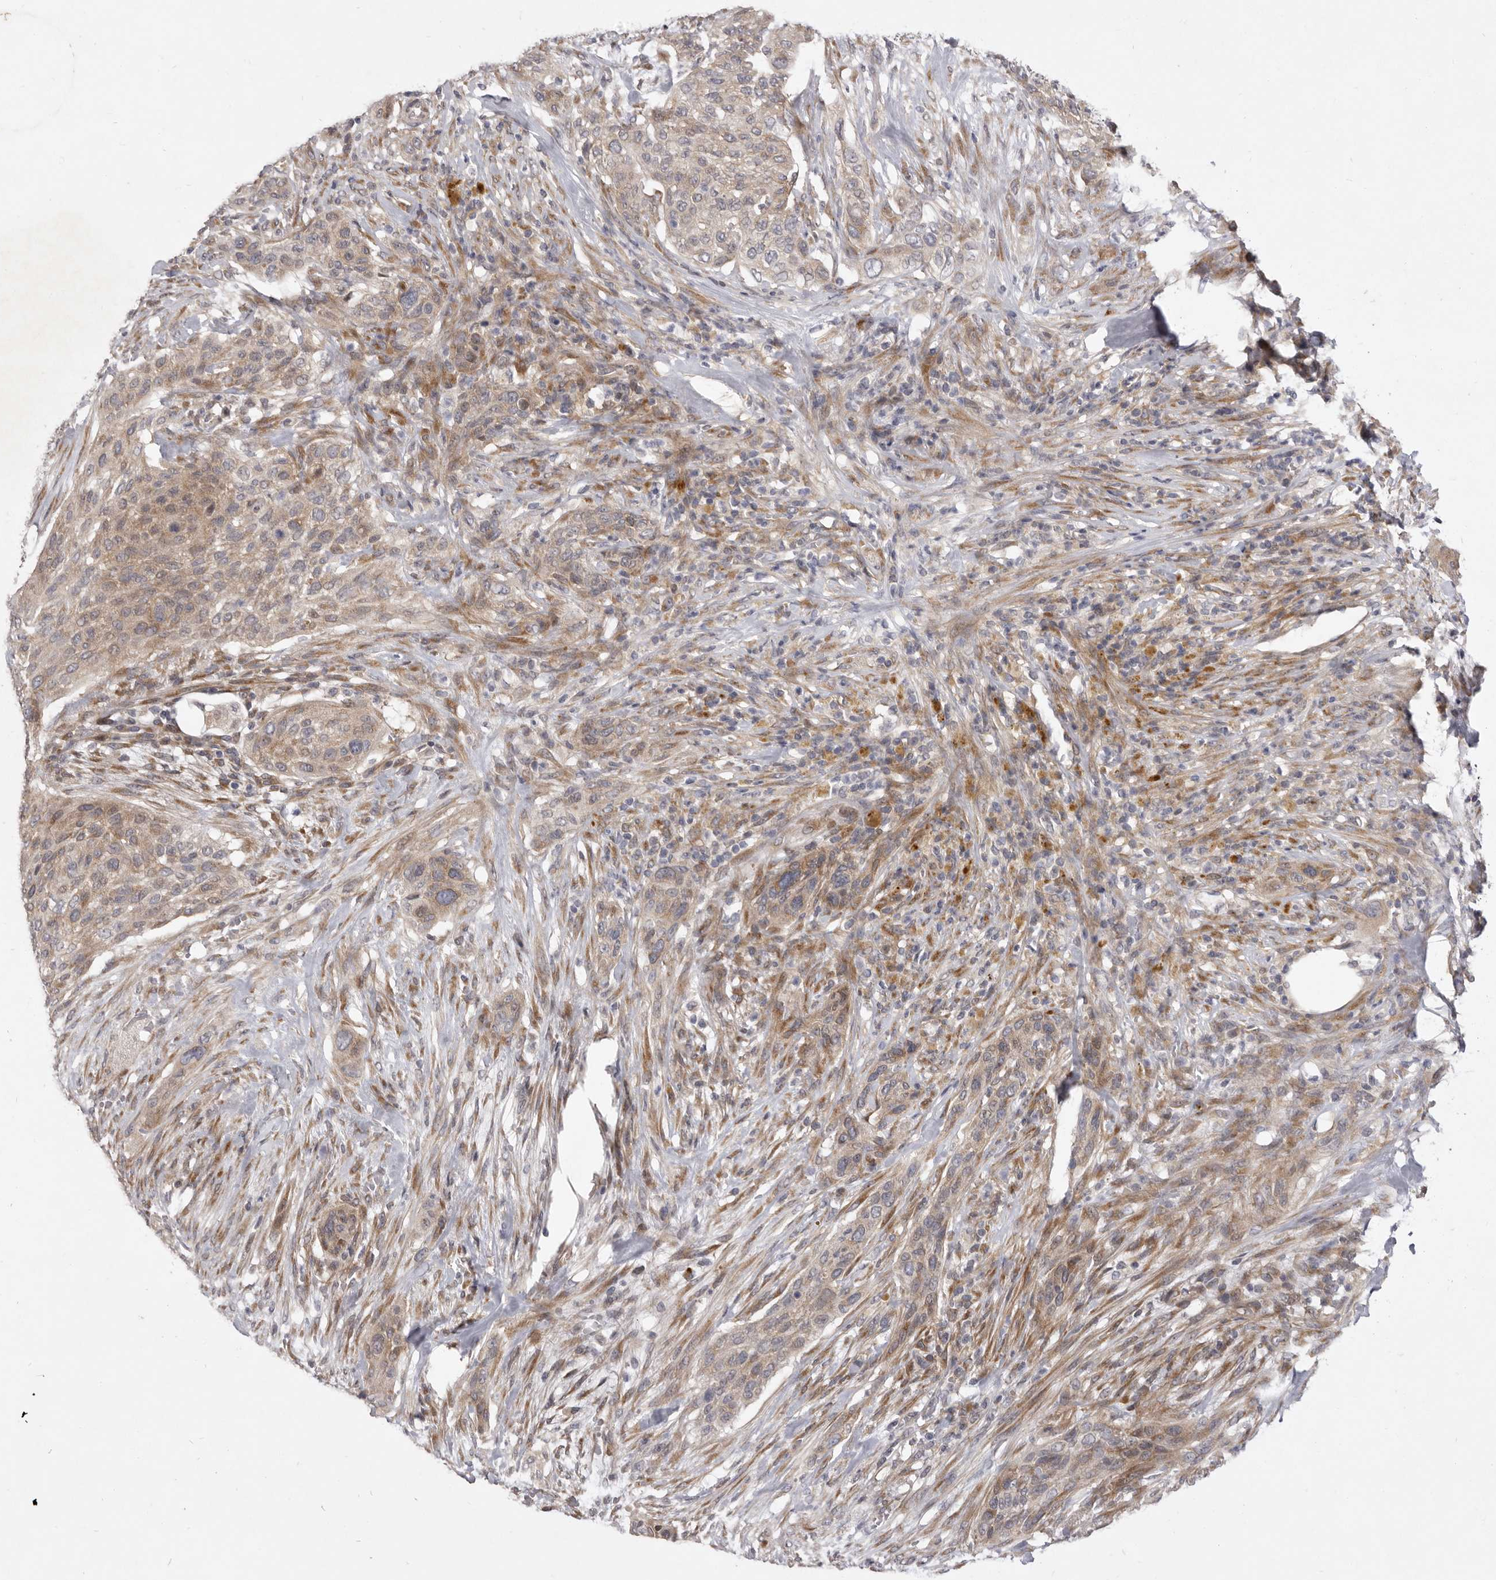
{"staining": {"intensity": "moderate", "quantity": ">75%", "location": "cytoplasmic/membranous"}, "tissue": "urothelial cancer", "cell_type": "Tumor cells", "image_type": "cancer", "snomed": [{"axis": "morphology", "description": "Urothelial carcinoma, High grade"}, {"axis": "topography", "description": "Urinary bladder"}], "caption": "The micrograph shows a brown stain indicating the presence of a protein in the cytoplasmic/membranous of tumor cells in urothelial carcinoma (high-grade). (DAB IHC with brightfield microscopy, high magnification).", "gene": "TBC1D8B", "patient": {"sex": "male", "age": 35}}